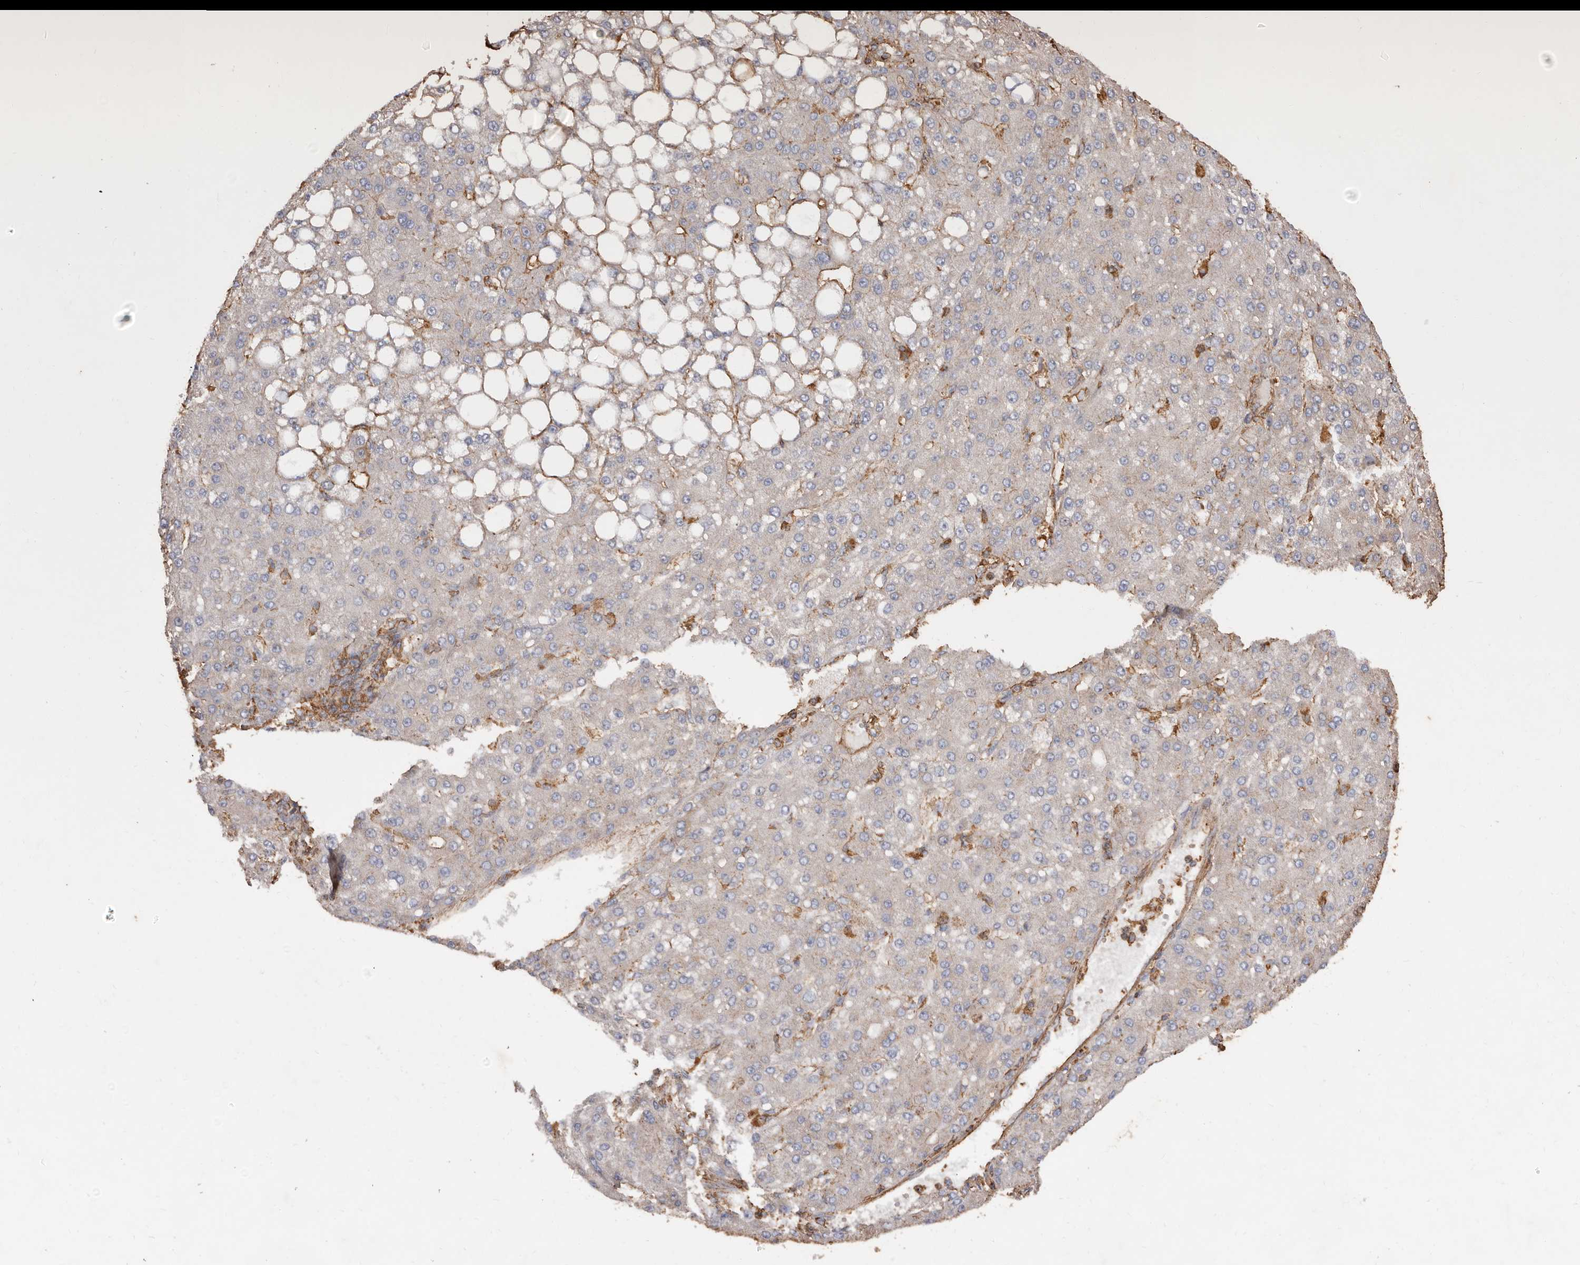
{"staining": {"intensity": "moderate", "quantity": "25%-75%", "location": "cytoplasmic/membranous"}, "tissue": "liver cancer", "cell_type": "Tumor cells", "image_type": "cancer", "snomed": [{"axis": "morphology", "description": "Carcinoma, Hepatocellular, NOS"}, {"axis": "topography", "description": "Liver"}], "caption": "IHC of hepatocellular carcinoma (liver) exhibits medium levels of moderate cytoplasmic/membranous positivity in approximately 25%-75% of tumor cells.", "gene": "COQ8B", "patient": {"sex": "male", "age": 67}}